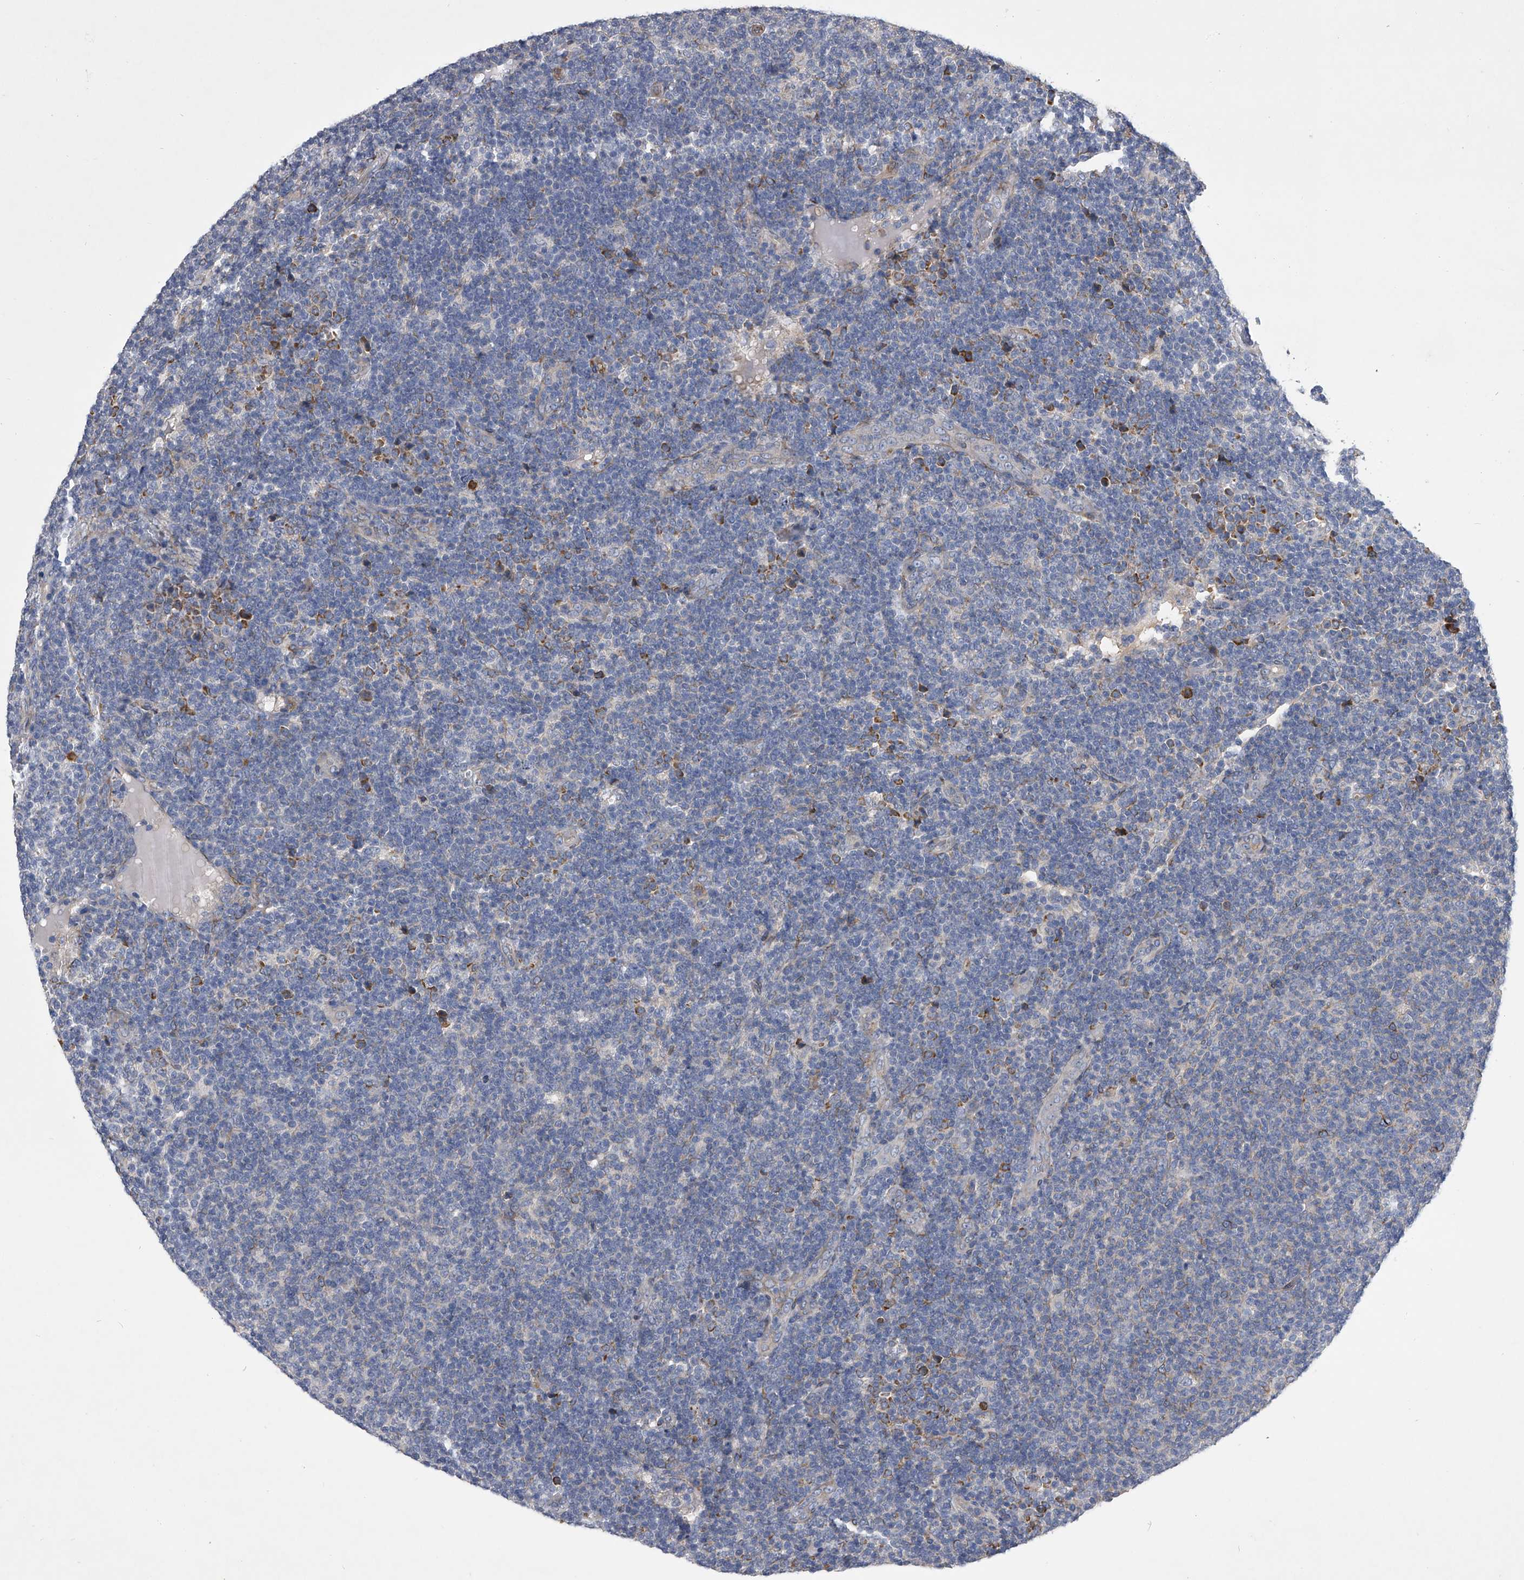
{"staining": {"intensity": "negative", "quantity": "none", "location": "none"}, "tissue": "lymphoma", "cell_type": "Tumor cells", "image_type": "cancer", "snomed": [{"axis": "morphology", "description": "Malignant lymphoma, non-Hodgkin's type, Low grade"}, {"axis": "topography", "description": "Lymph node"}], "caption": "A high-resolution image shows immunohistochemistry staining of malignant lymphoma, non-Hodgkin's type (low-grade), which reveals no significant positivity in tumor cells.", "gene": "CCR4", "patient": {"sex": "male", "age": 66}}